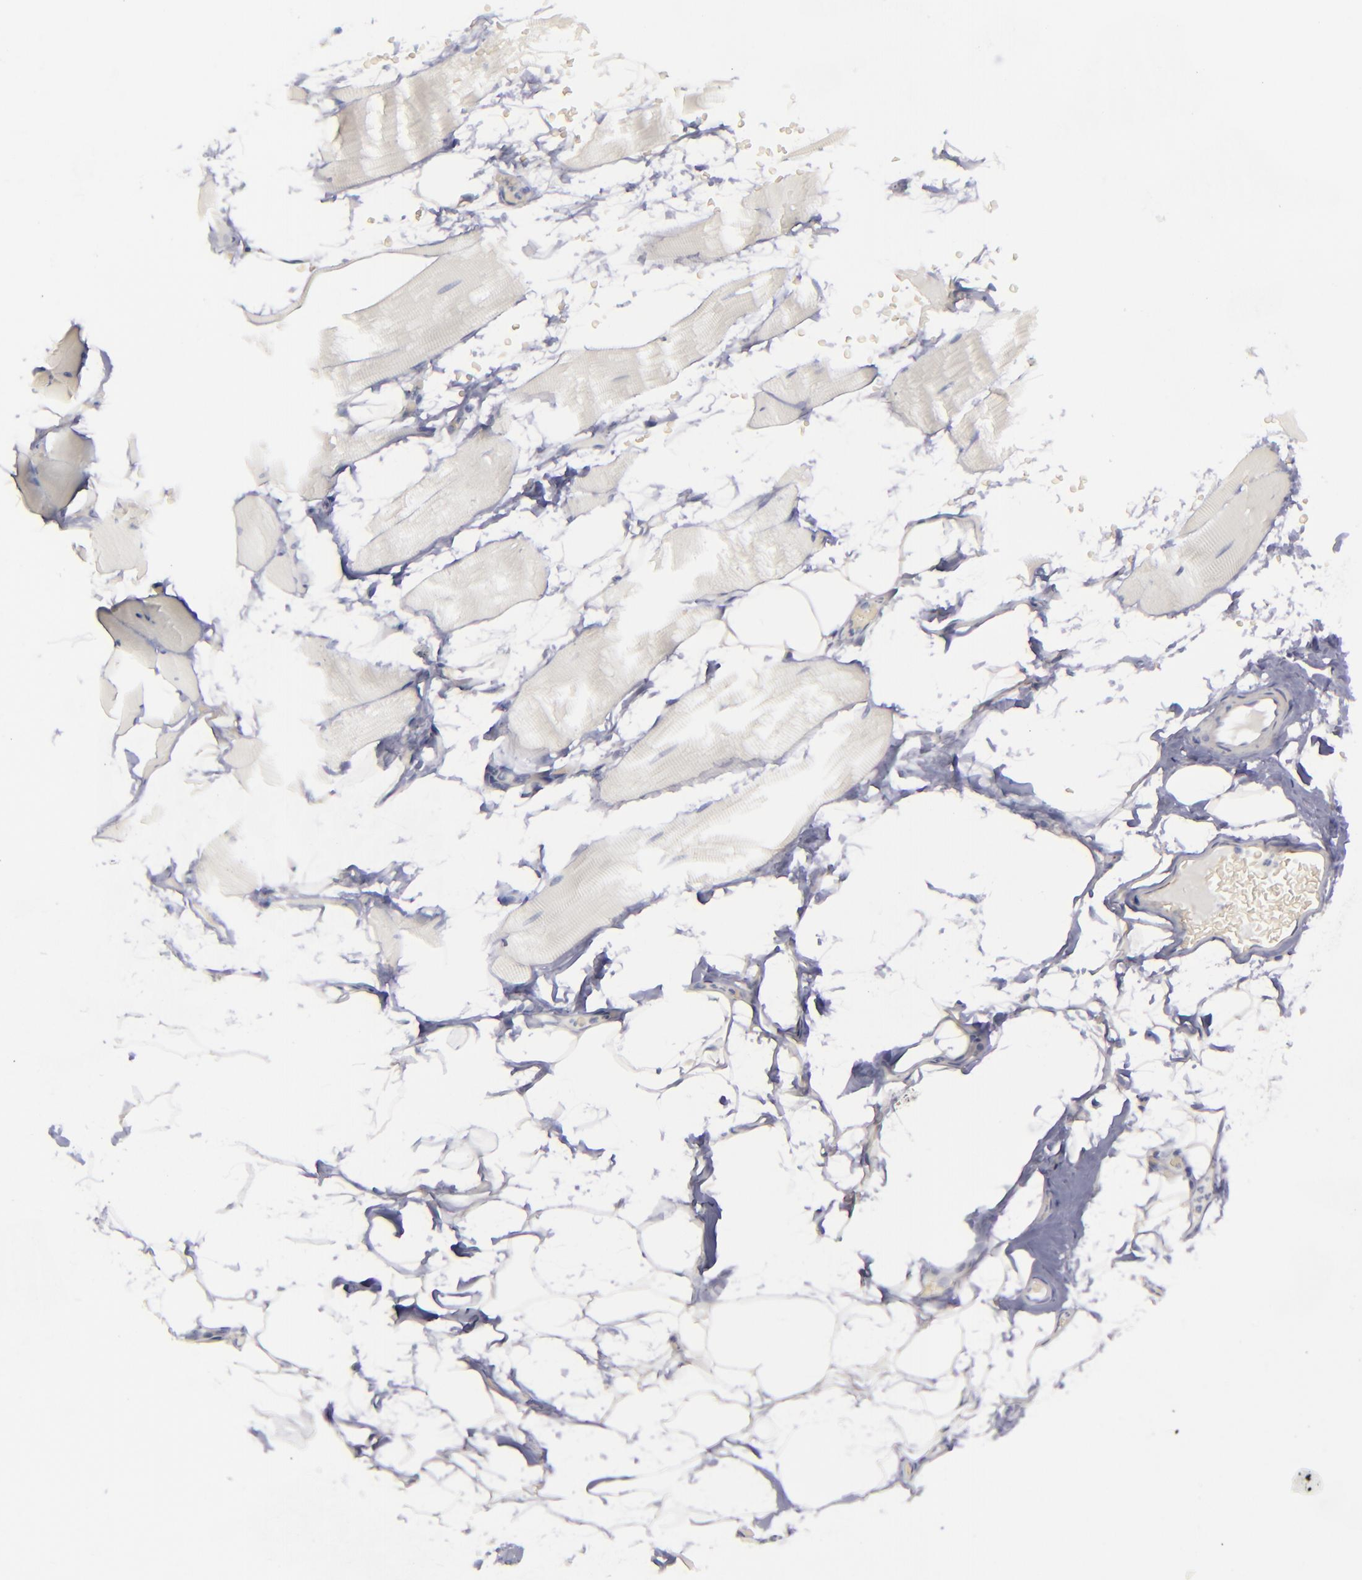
{"staining": {"intensity": "negative", "quantity": "none", "location": "none"}, "tissue": "skeletal muscle", "cell_type": "Myocytes", "image_type": "normal", "snomed": [{"axis": "morphology", "description": "Normal tissue, NOS"}, {"axis": "topography", "description": "Skeletal muscle"}, {"axis": "topography", "description": "Parathyroid gland"}], "caption": "A high-resolution histopathology image shows immunohistochemistry (IHC) staining of benign skeletal muscle, which shows no significant positivity in myocytes.", "gene": "CD27", "patient": {"sex": "female", "age": 37}}